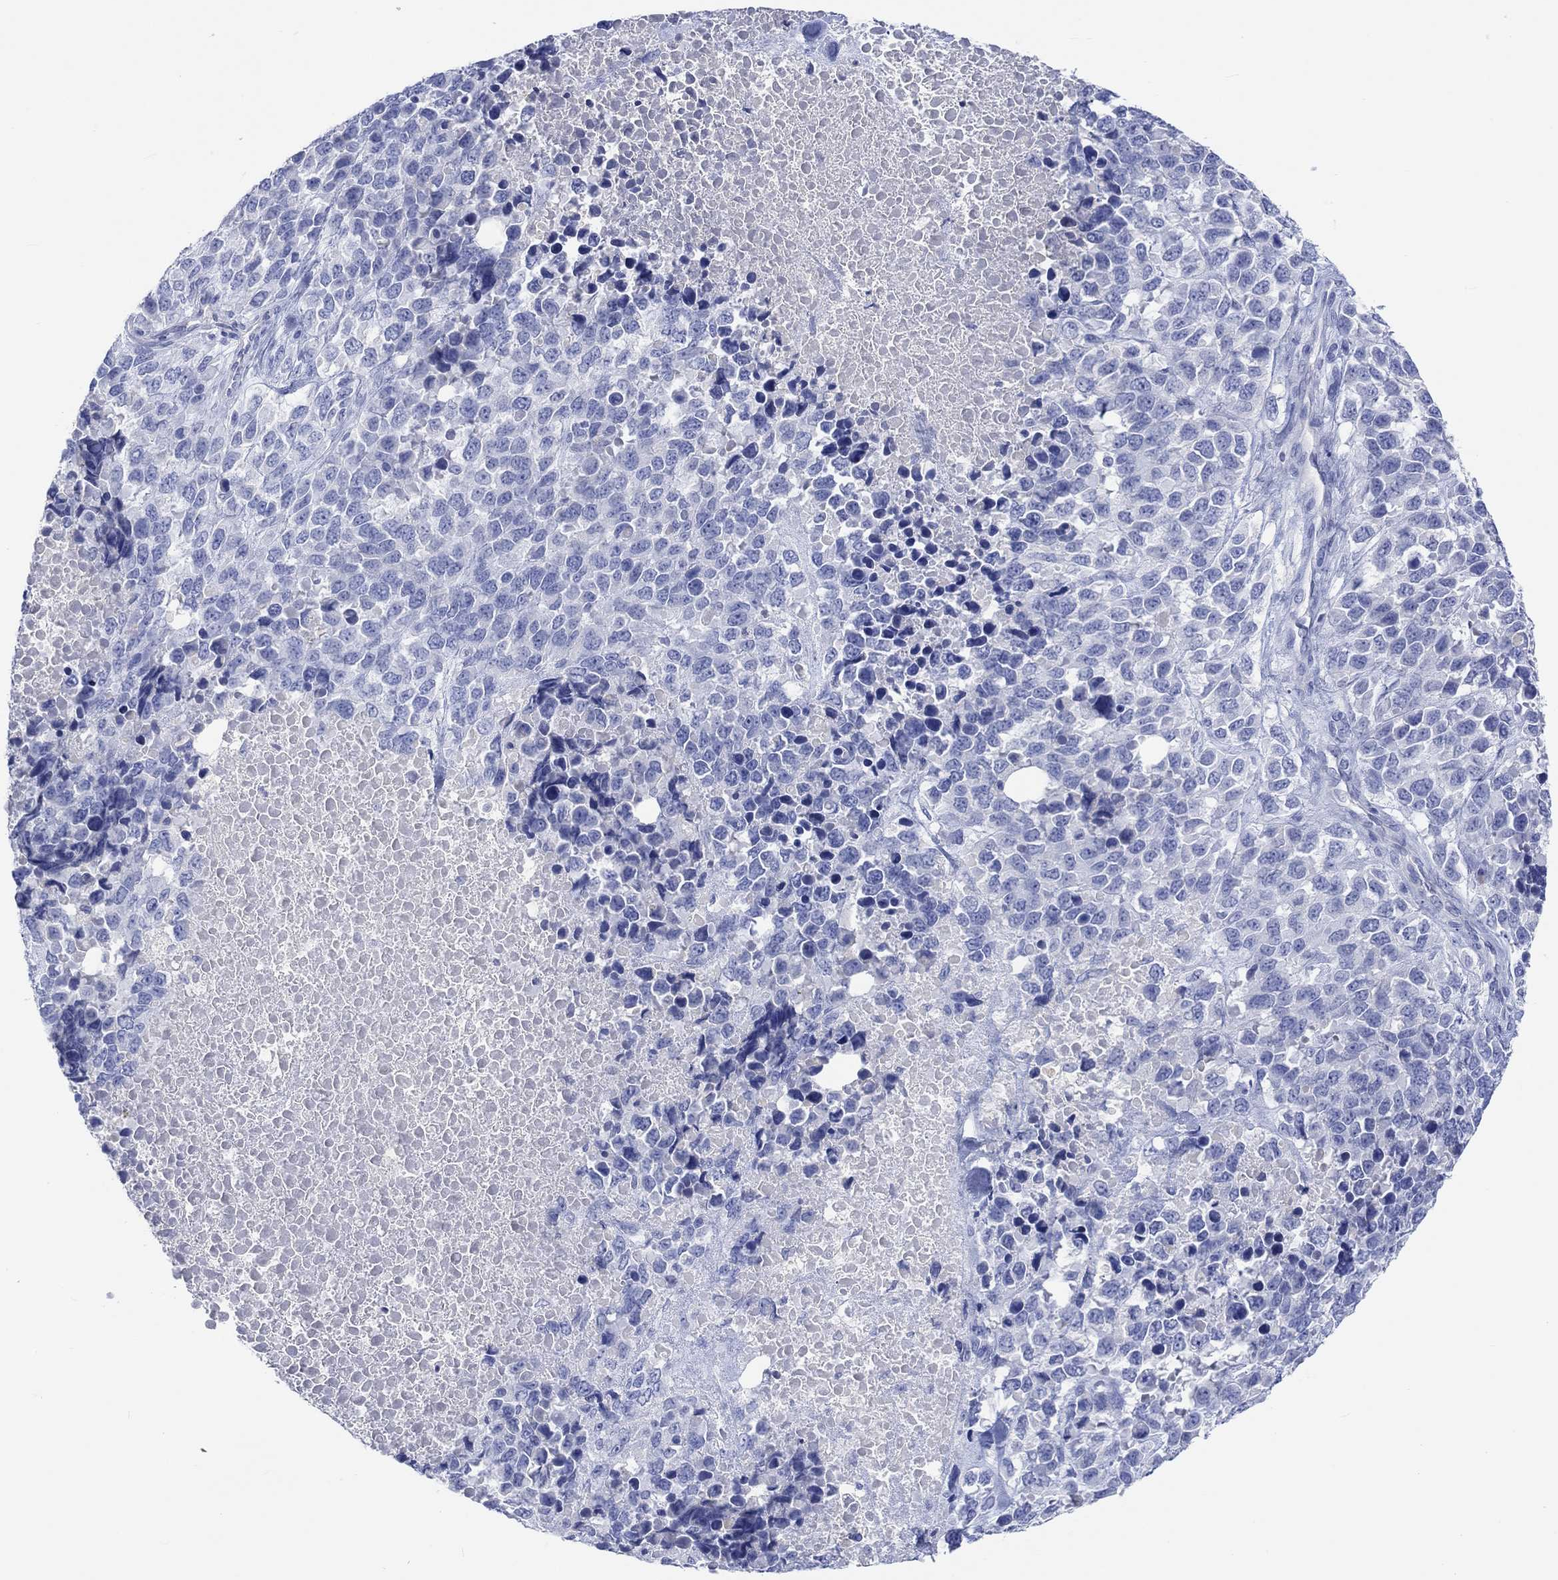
{"staining": {"intensity": "negative", "quantity": "none", "location": "none"}, "tissue": "melanoma", "cell_type": "Tumor cells", "image_type": "cancer", "snomed": [{"axis": "morphology", "description": "Malignant melanoma, Metastatic site"}, {"axis": "topography", "description": "Skin"}], "caption": "Immunohistochemistry (IHC) of malignant melanoma (metastatic site) exhibits no expression in tumor cells.", "gene": "GCM1", "patient": {"sex": "male", "age": 84}}